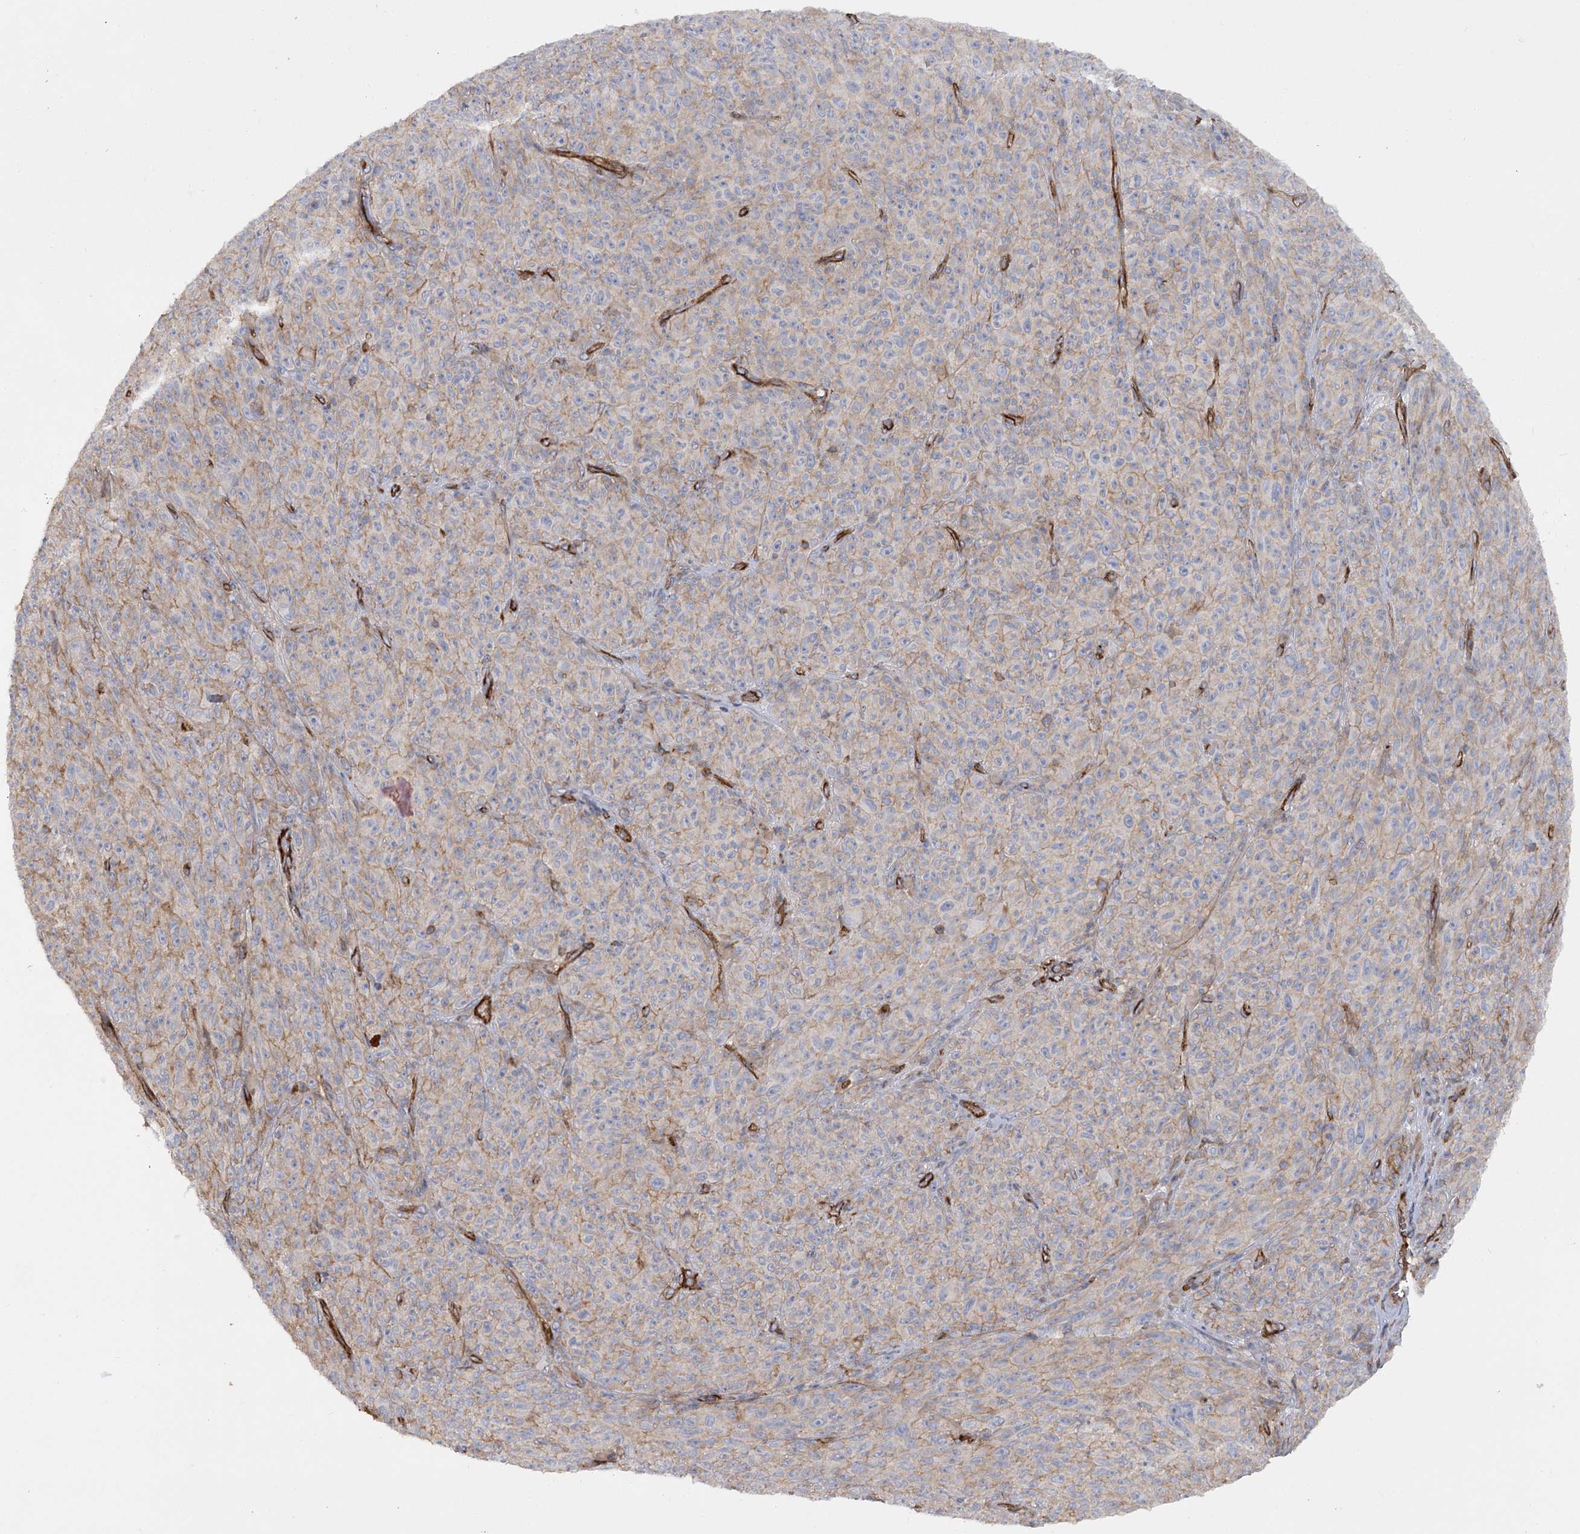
{"staining": {"intensity": "moderate", "quantity": "<25%", "location": "cytoplasmic/membranous"}, "tissue": "melanoma", "cell_type": "Tumor cells", "image_type": "cancer", "snomed": [{"axis": "morphology", "description": "Malignant melanoma, NOS"}, {"axis": "topography", "description": "Skin"}], "caption": "About <25% of tumor cells in melanoma reveal moderate cytoplasmic/membranous protein expression as visualized by brown immunohistochemical staining.", "gene": "SYNPO2", "patient": {"sex": "female", "age": 82}}